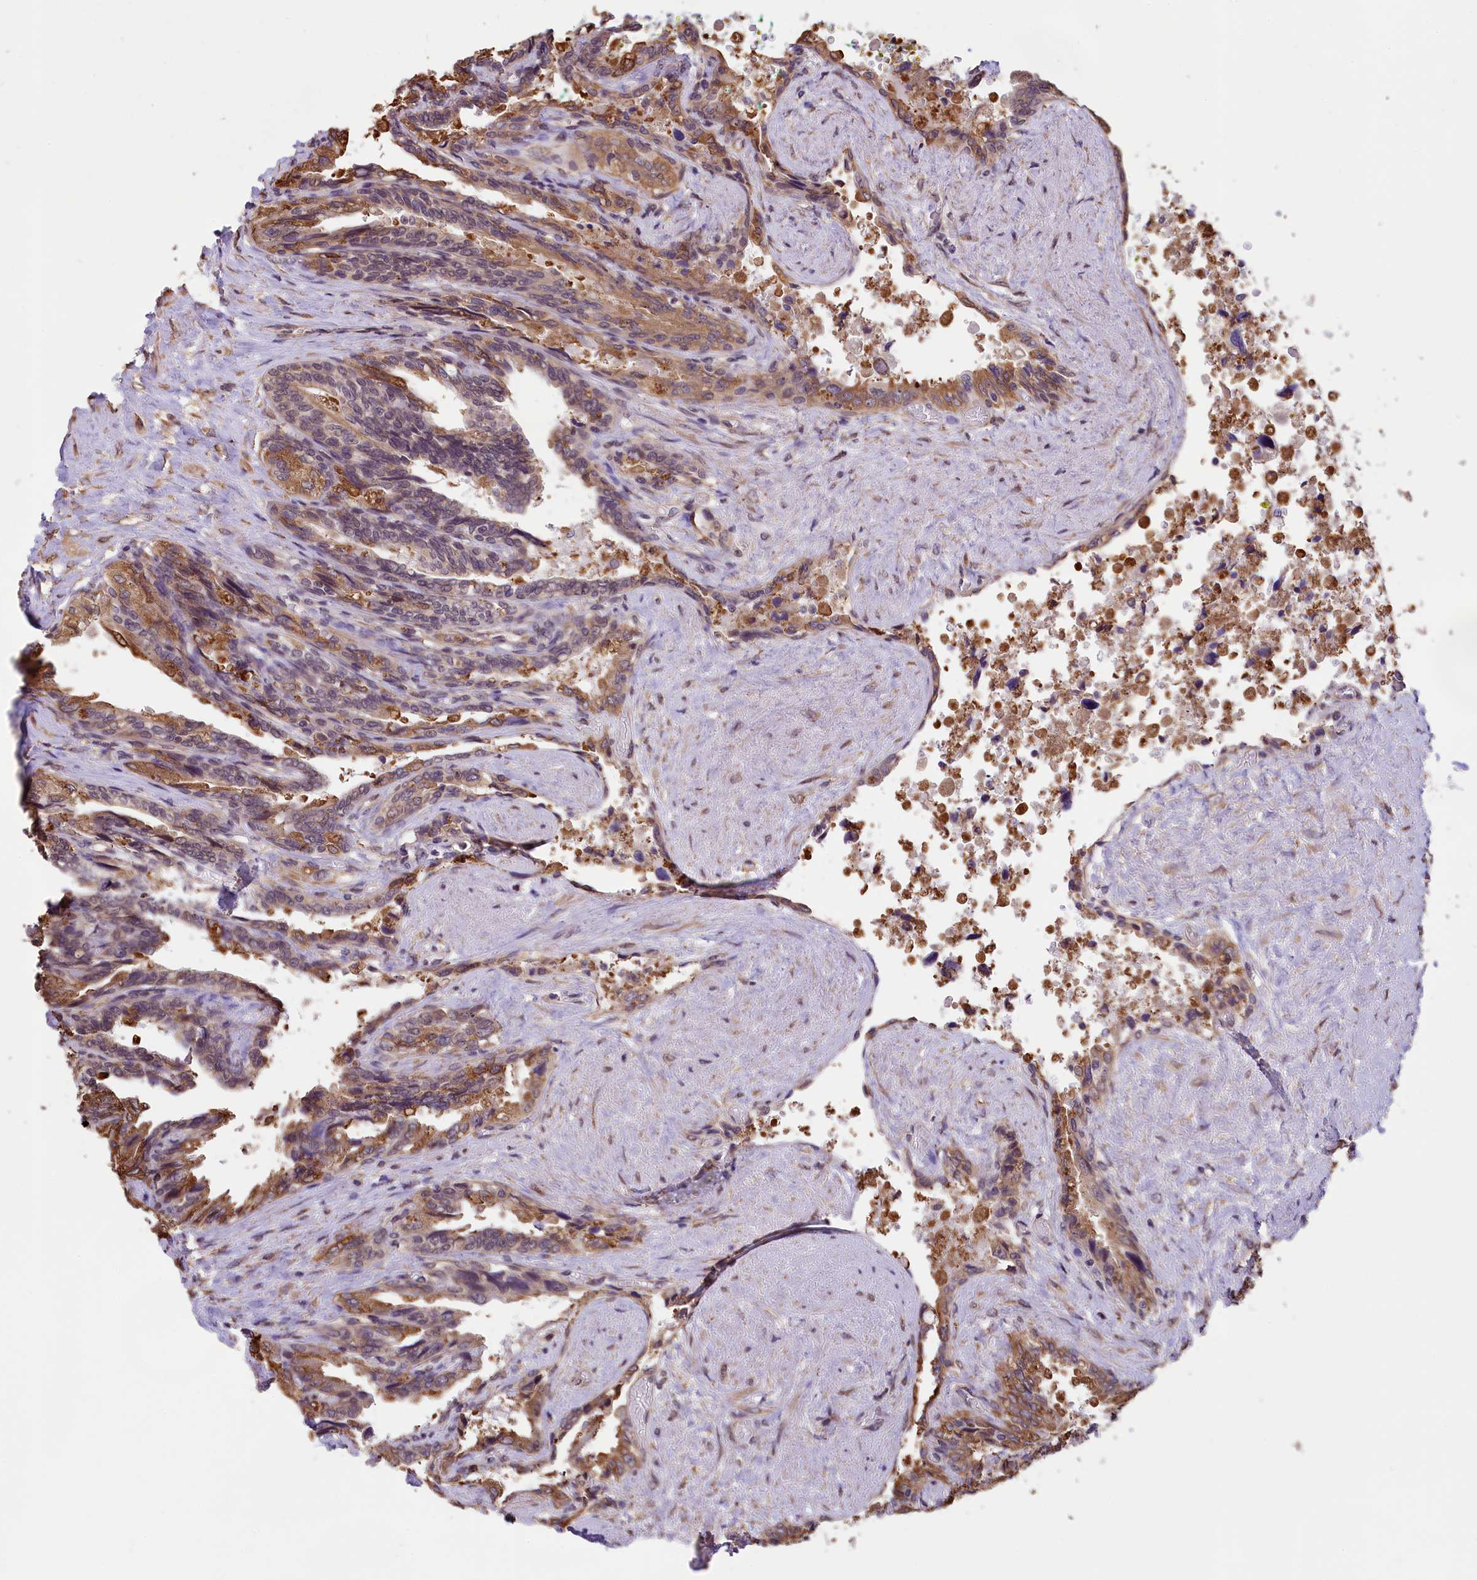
{"staining": {"intensity": "moderate", "quantity": ">75%", "location": "cytoplasmic/membranous,nuclear"}, "tissue": "seminal vesicle", "cell_type": "Glandular cells", "image_type": "normal", "snomed": [{"axis": "morphology", "description": "Normal tissue, NOS"}, {"axis": "topography", "description": "Seminal veicle"}, {"axis": "topography", "description": "Peripheral nerve tissue"}], "caption": "Protein expression analysis of benign human seminal vesicle reveals moderate cytoplasmic/membranous,nuclear expression in about >75% of glandular cells.", "gene": "ZC3H4", "patient": {"sex": "male", "age": 60}}